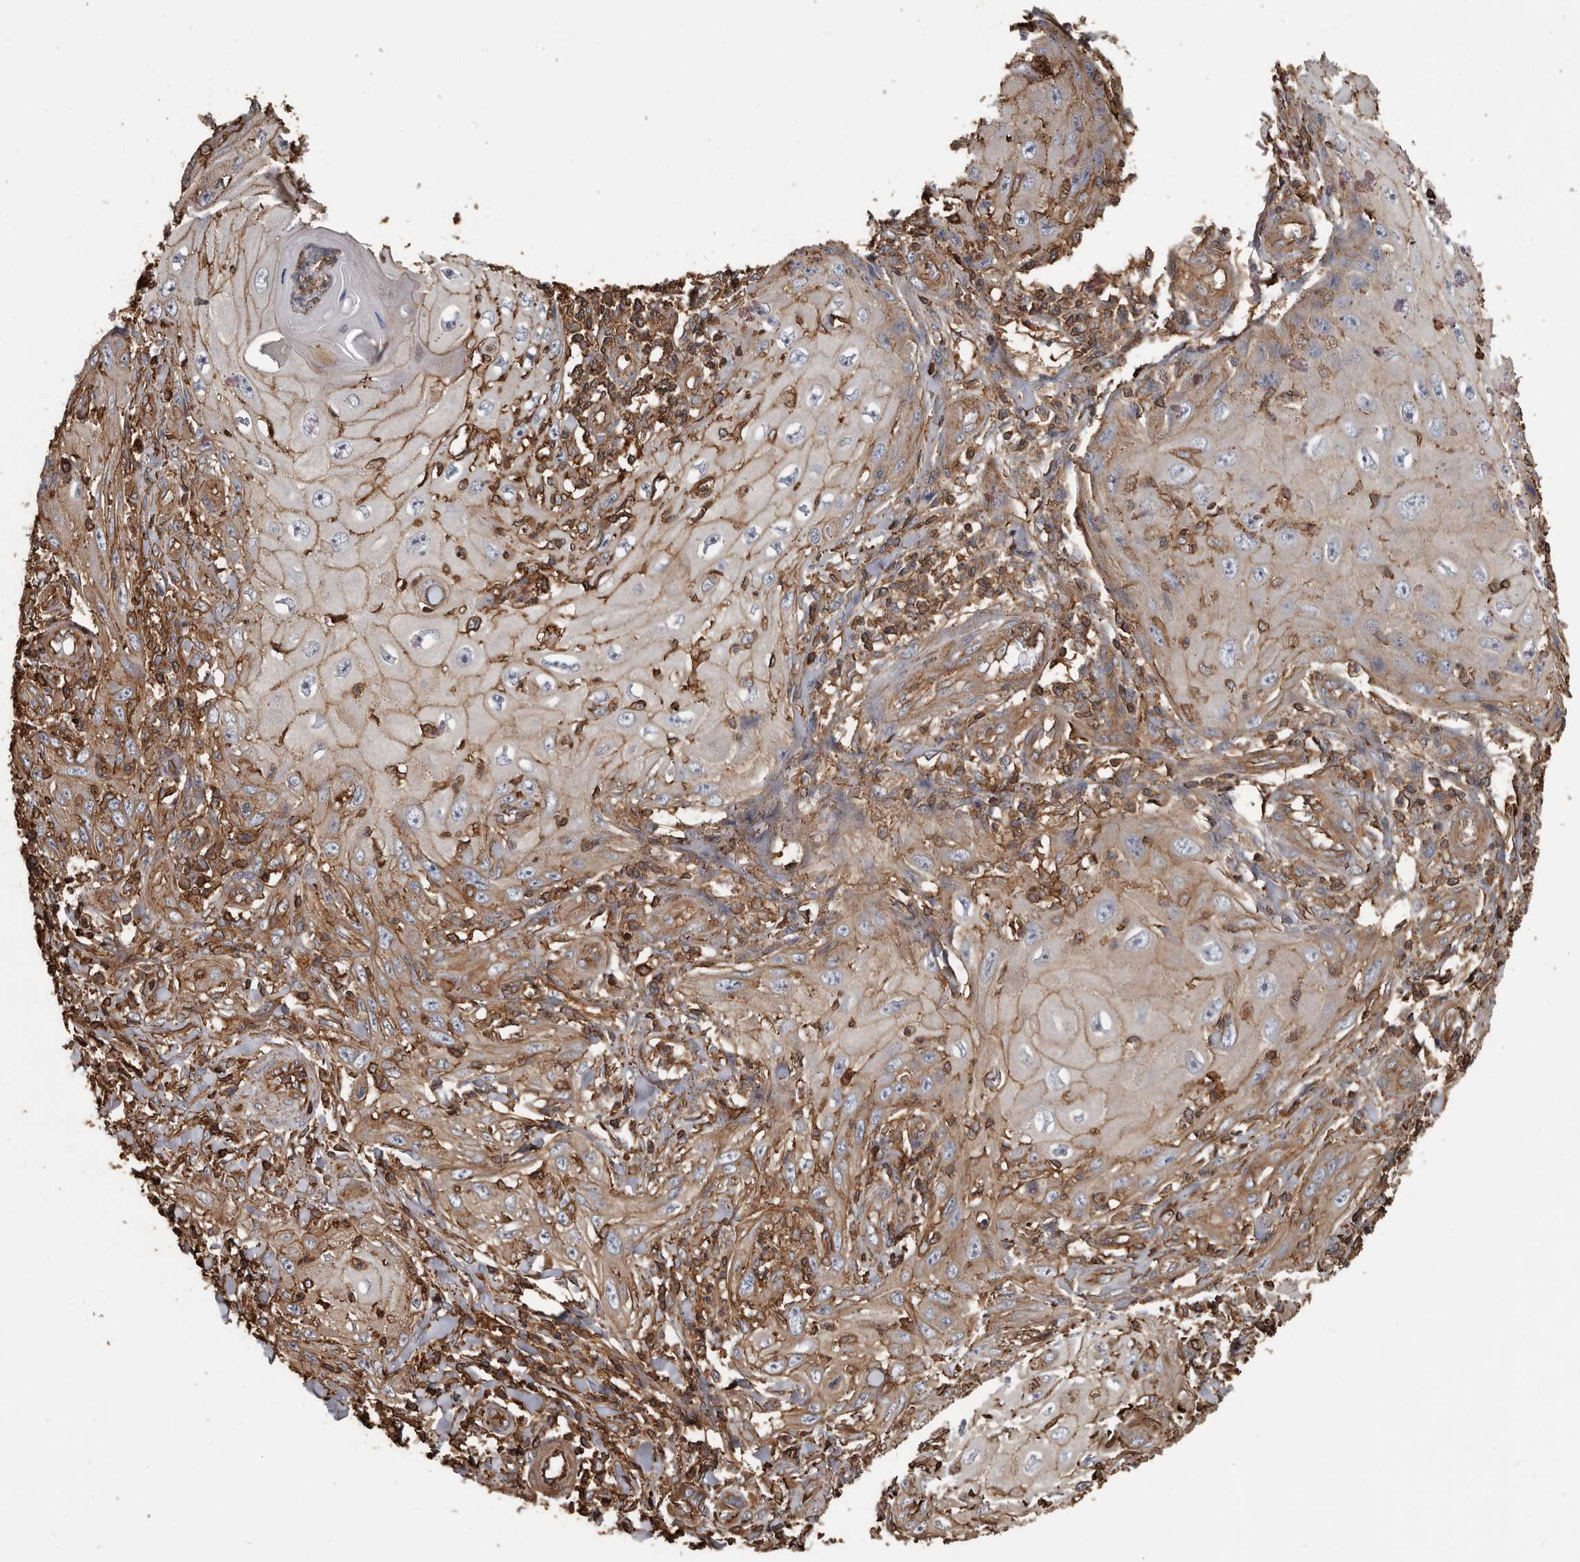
{"staining": {"intensity": "moderate", "quantity": "25%-75%", "location": "cytoplasmic/membranous"}, "tissue": "skin cancer", "cell_type": "Tumor cells", "image_type": "cancer", "snomed": [{"axis": "morphology", "description": "Squamous cell carcinoma, NOS"}, {"axis": "topography", "description": "Skin"}], "caption": "Skin cancer (squamous cell carcinoma) tissue shows moderate cytoplasmic/membranous staining in about 25%-75% of tumor cells", "gene": "DENND6B", "patient": {"sex": "female", "age": 73}}